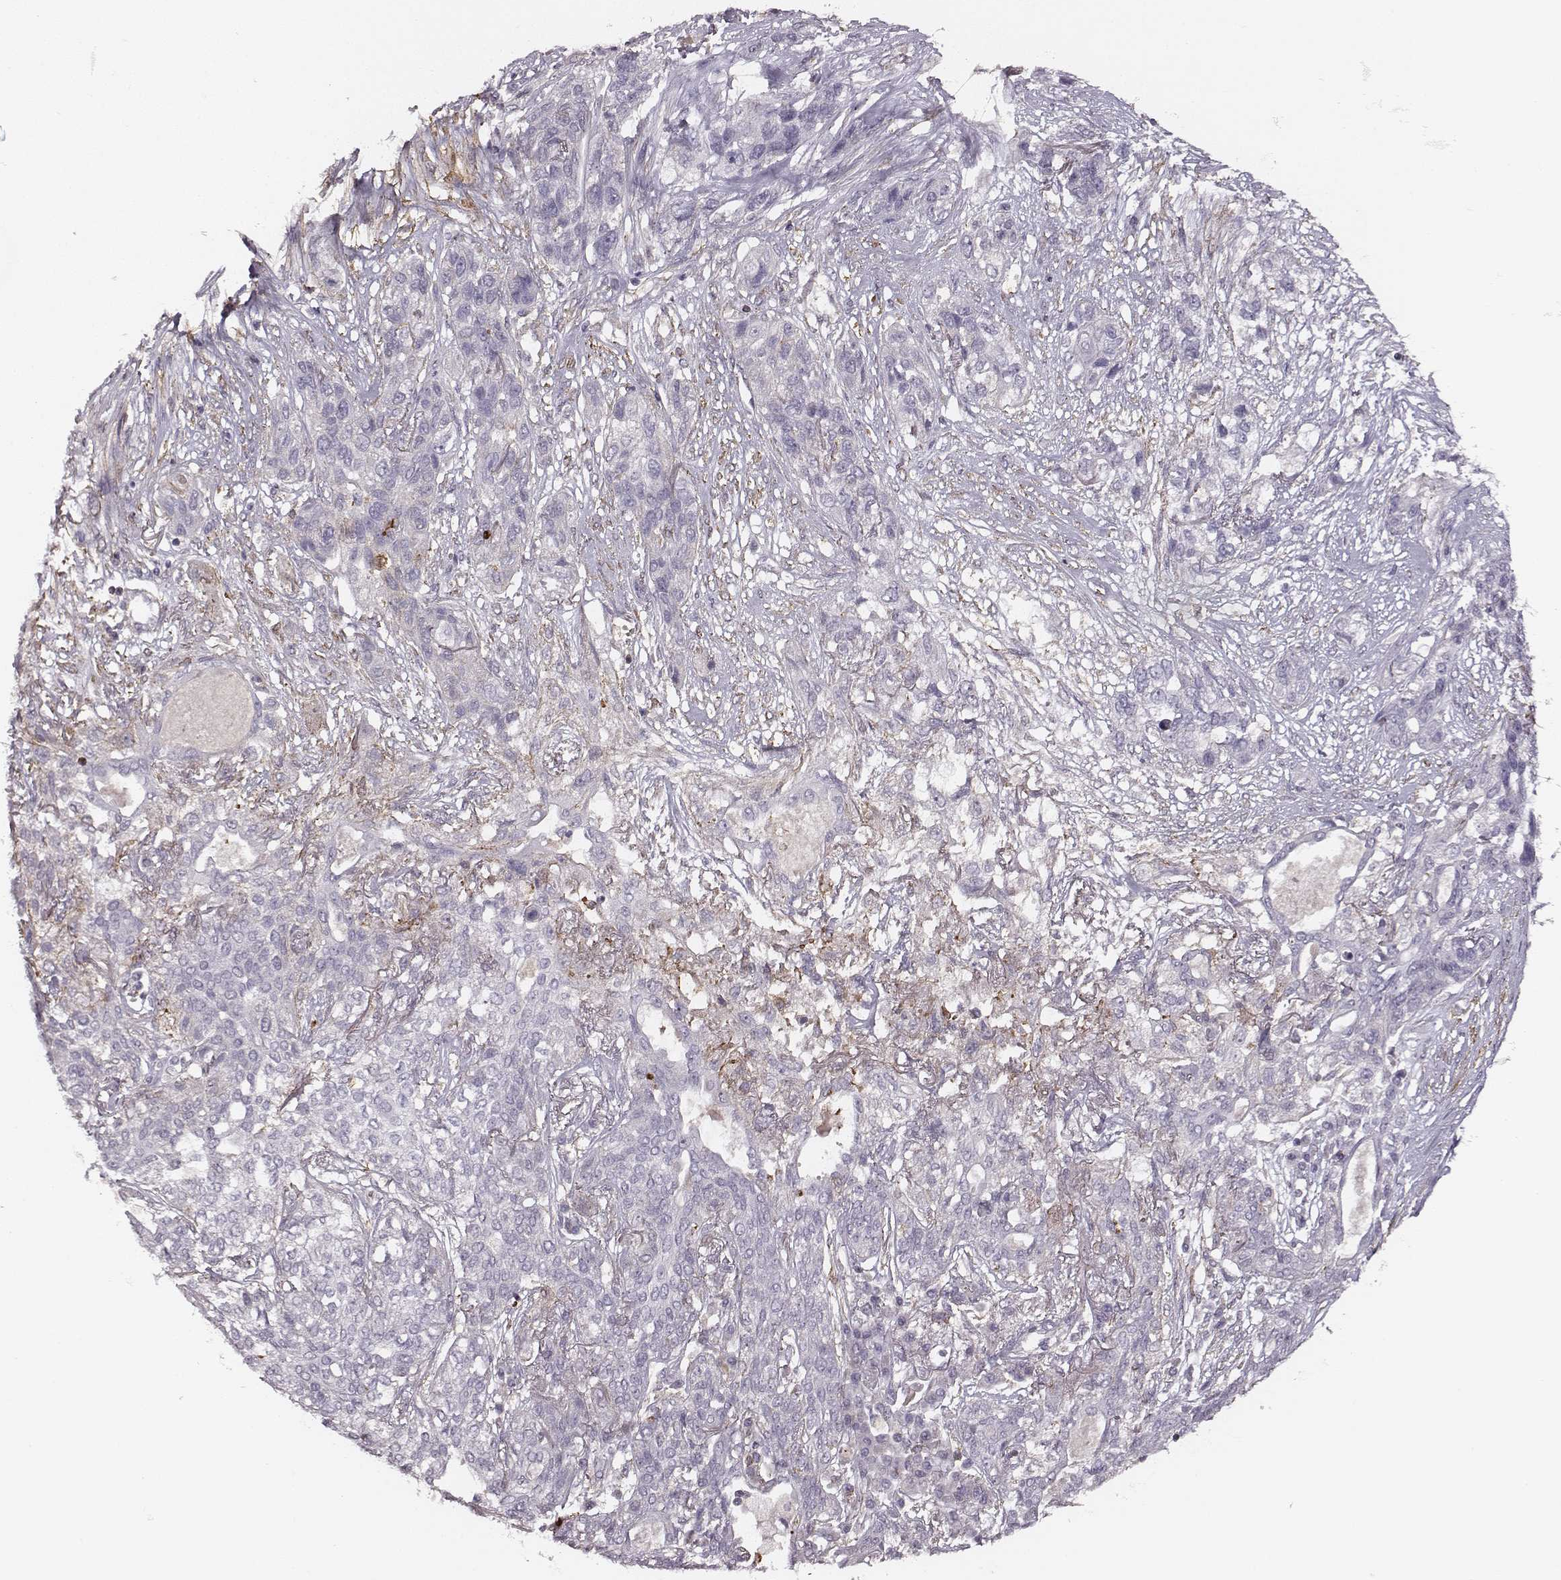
{"staining": {"intensity": "negative", "quantity": "none", "location": "none"}, "tissue": "lung cancer", "cell_type": "Tumor cells", "image_type": "cancer", "snomed": [{"axis": "morphology", "description": "Squamous cell carcinoma, NOS"}, {"axis": "topography", "description": "Lung"}], "caption": "The micrograph shows no significant expression in tumor cells of lung cancer (squamous cell carcinoma). Brightfield microscopy of IHC stained with DAB (3,3'-diaminobenzidine) (brown) and hematoxylin (blue), captured at high magnification.", "gene": "ZYX", "patient": {"sex": "female", "age": 70}}